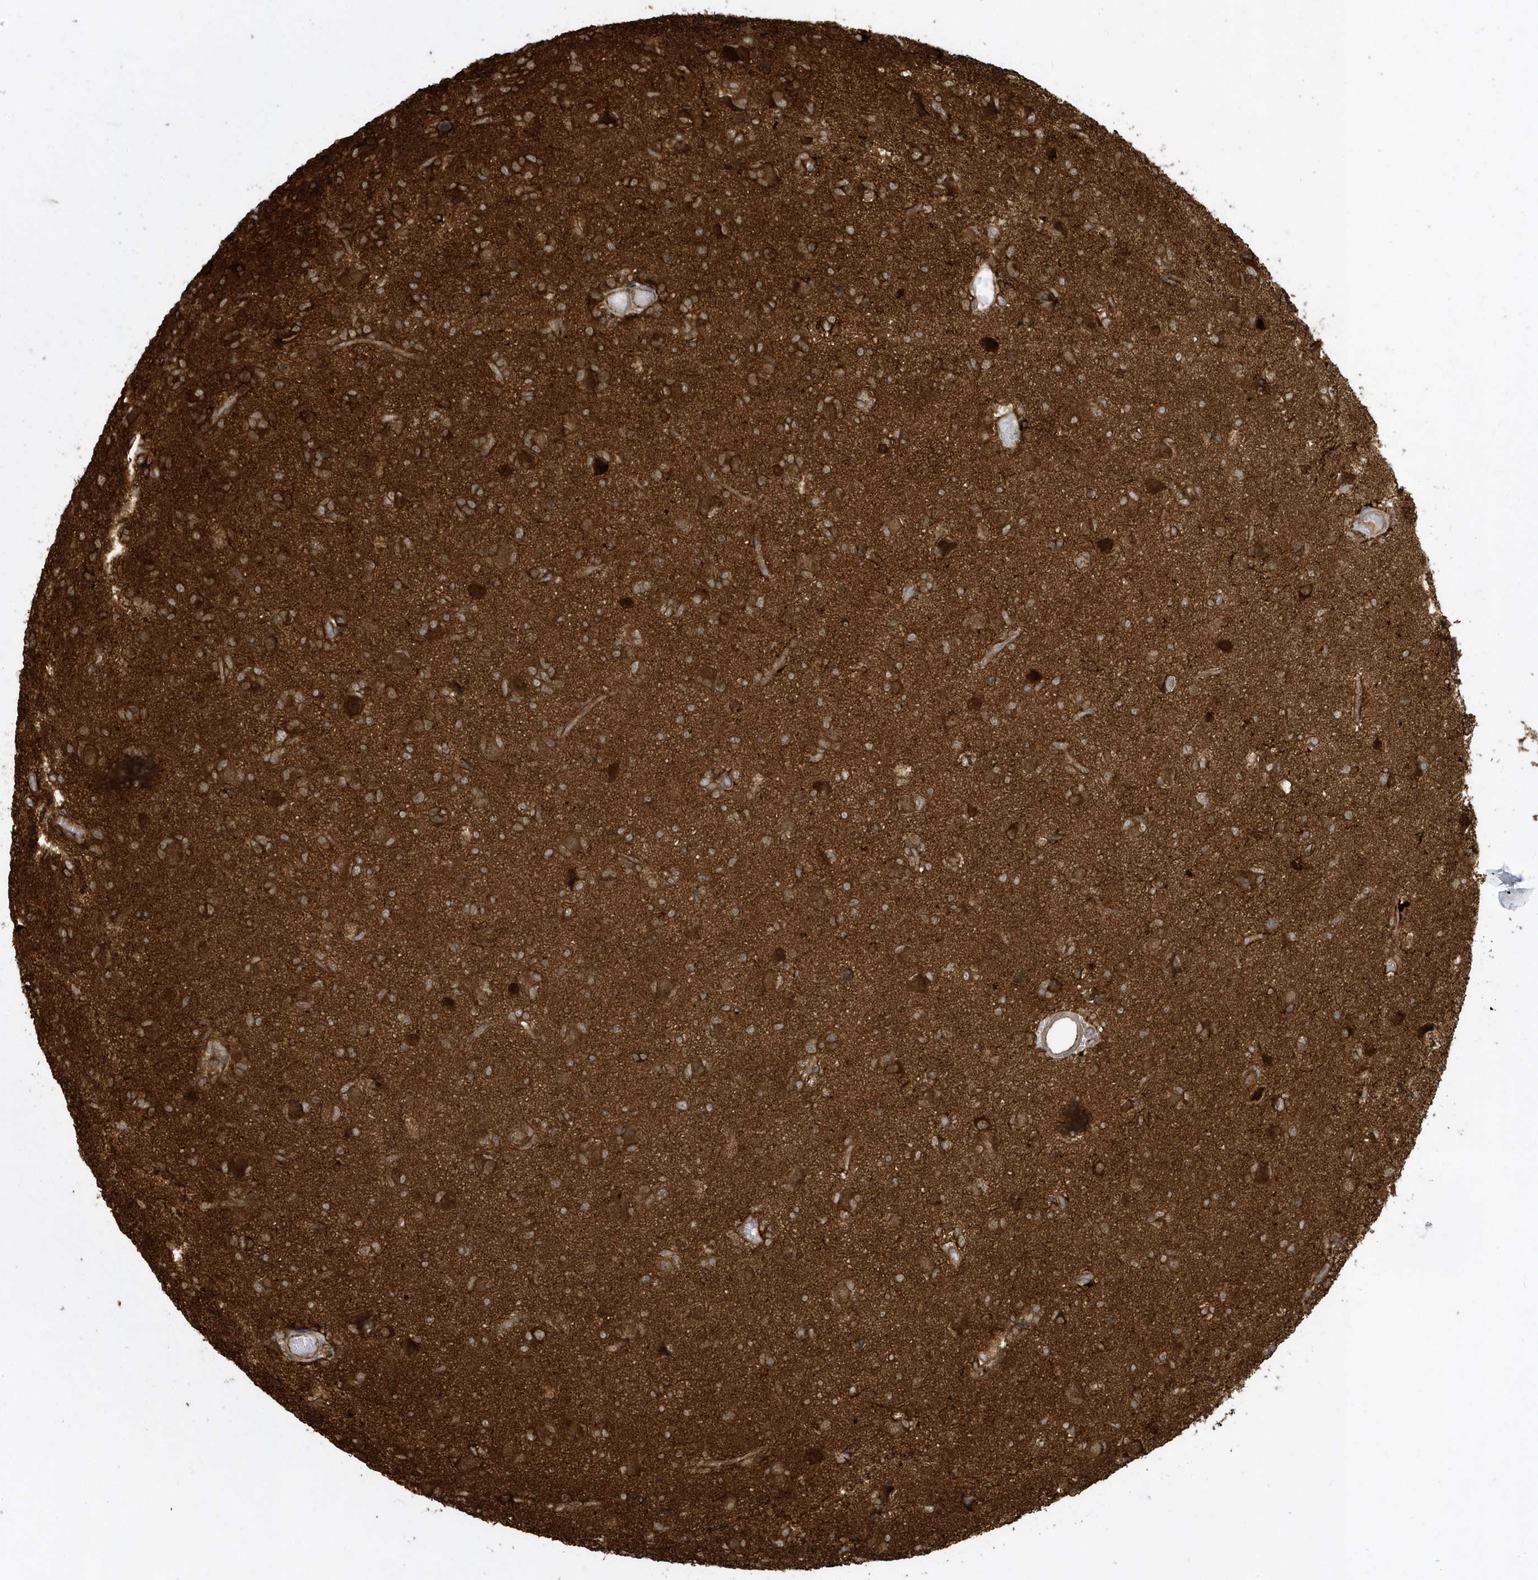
{"staining": {"intensity": "moderate", "quantity": ">75%", "location": "cytoplasmic/membranous"}, "tissue": "glioma", "cell_type": "Tumor cells", "image_type": "cancer", "snomed": [{"axis": "morphology", "description": "Glioma, malignant, High grade"}, {"axis": "topography", "description": "Brain"}], "caption": "Immunohistochemistry (IHC) photomicrograph of glioma stained for a protein (brown), which demonstrates medium levels of moderate cytoplasmic/membranous expression in about >75% of tumor cells.", "gene": "CLCN6", "patient": {"sex": "female", "age": 59}}